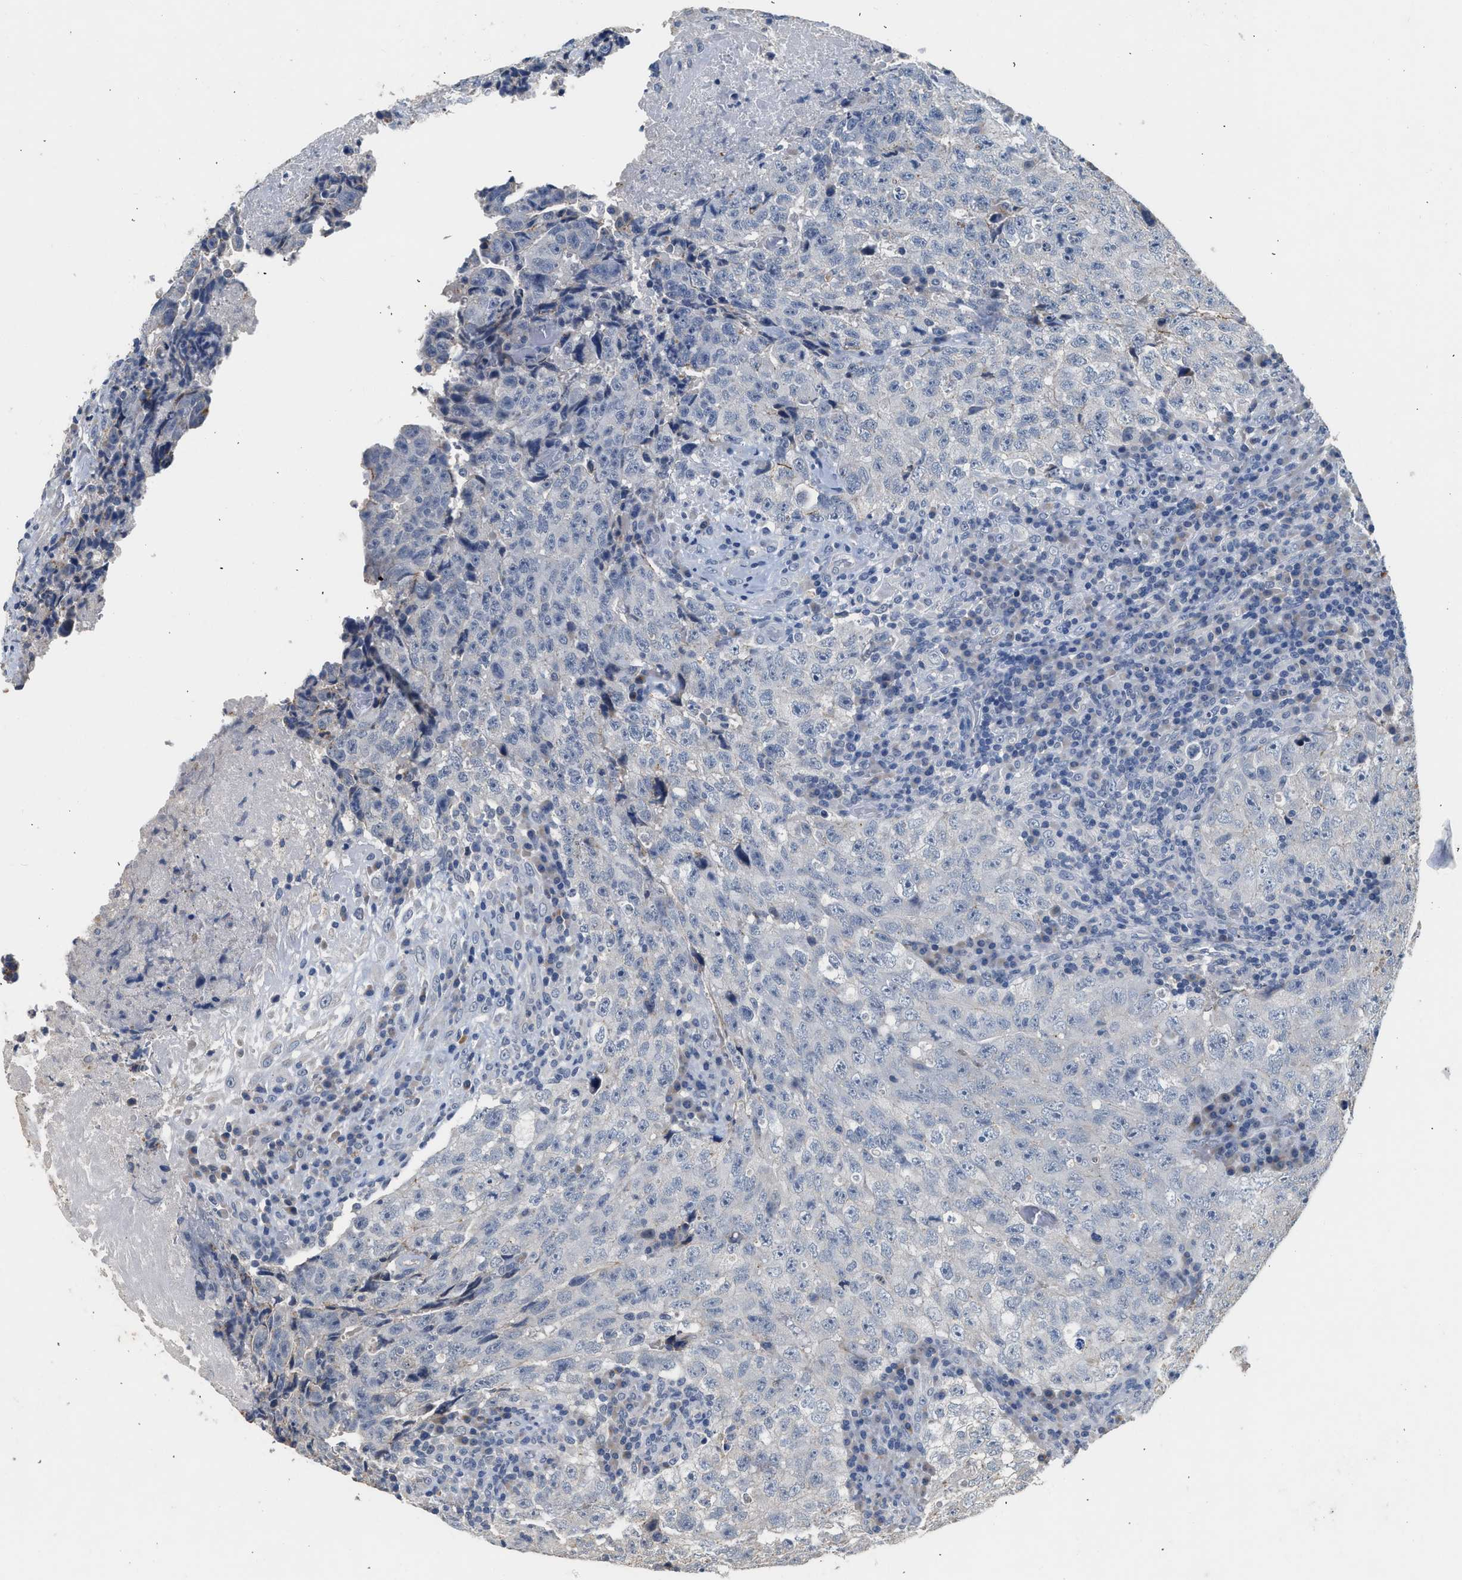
{"staining": {"intensity": "negative", "quantity": "none", "location": "none"}, "tissue": "testis cancer", "cell_type": "Tumor cells", "image_type": "cancer", "snomed": [{"axis": "morphology", "description": "Necrosis, NOS"}, {"axis": "morphology", "description": "Carcinoma, Embryonal, NOS"}, {"axis": "topography", "description": "Testis"}], "caption": "This micrograph is of testis cancer (embryonal carcinoma) stained with IHC to label a protein in brown with the nuclei are counter-stained blue. There is no expression in tumor cells.", "gene": "CSF3R", "patient": {"sex": "male", "age": 19}}